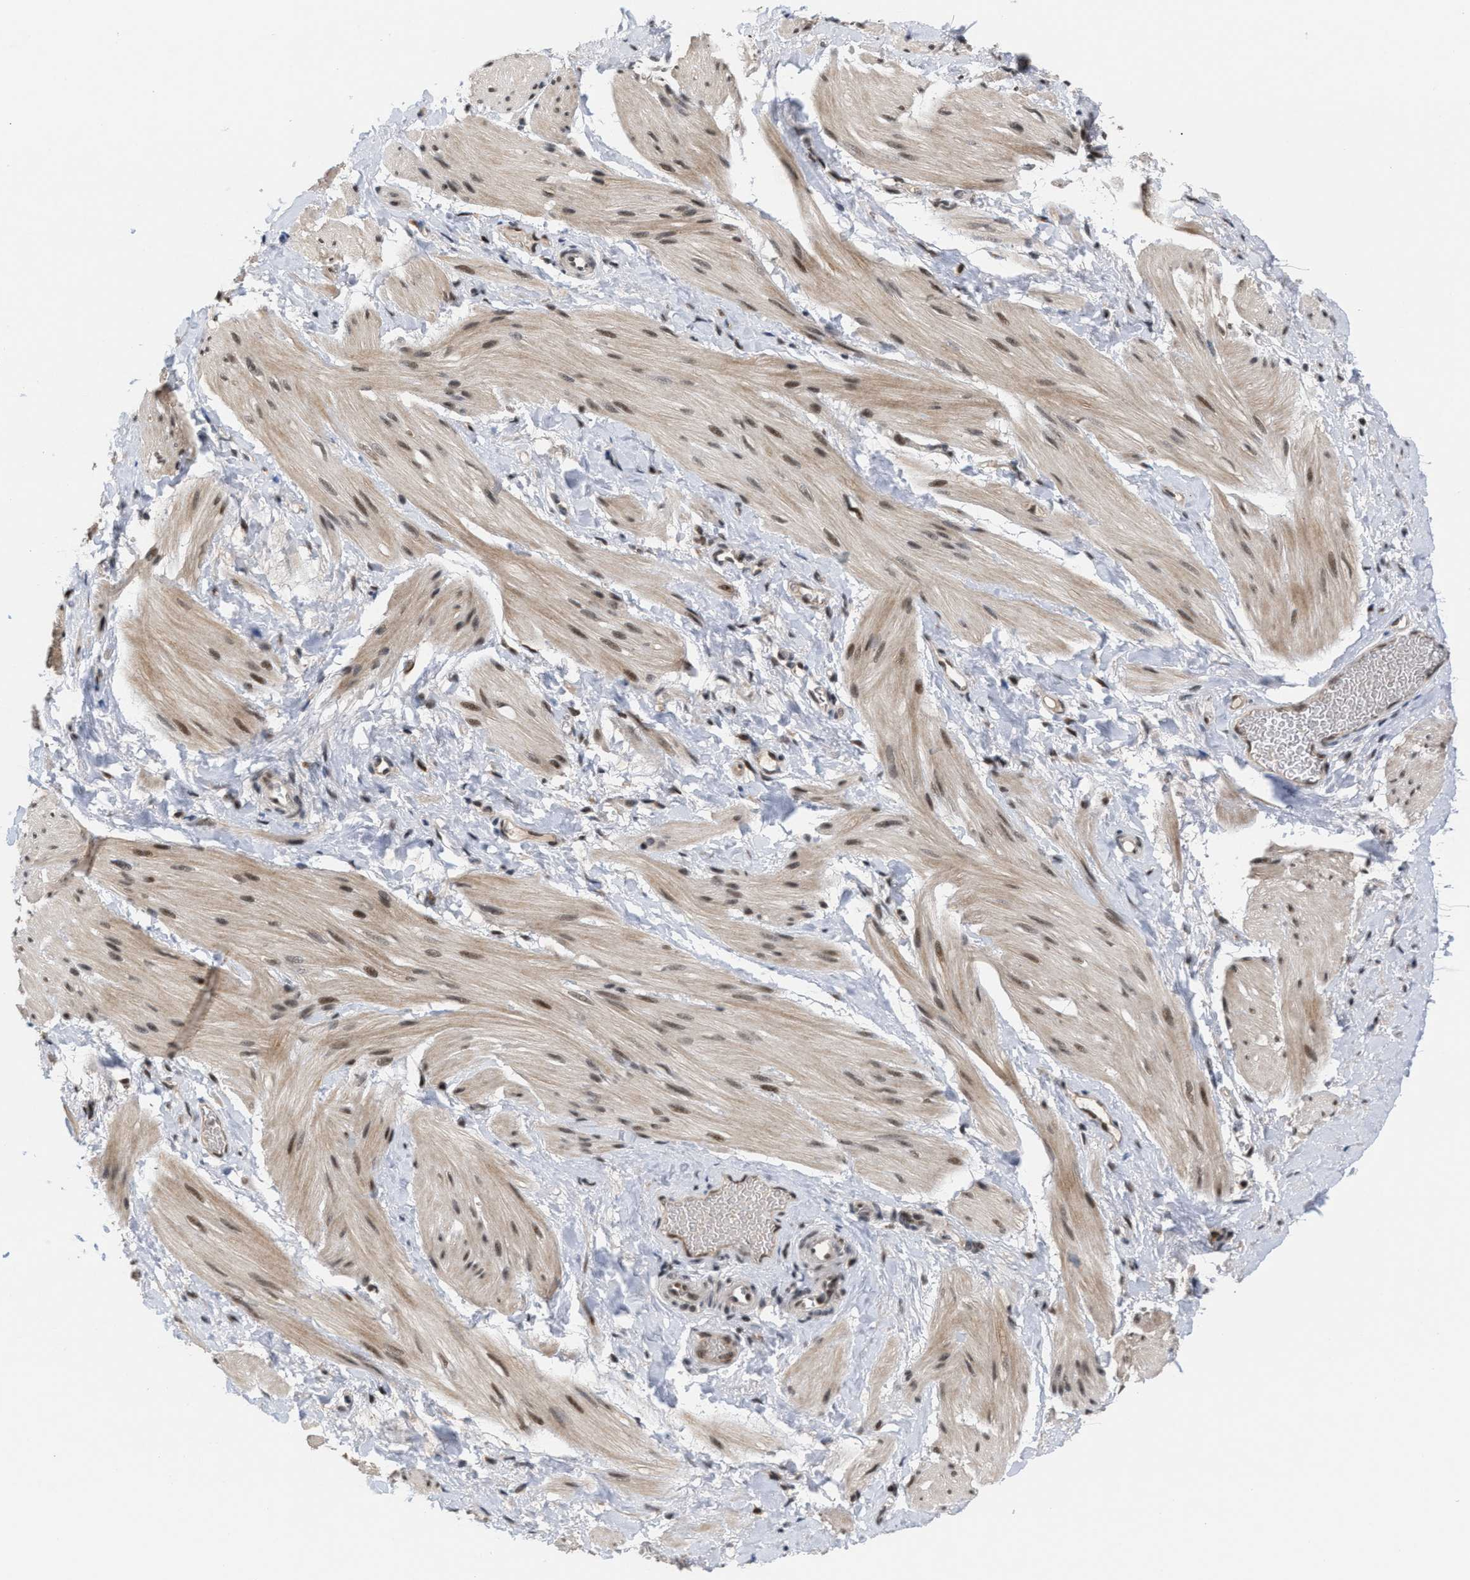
{"staining": {"intensity": "moderate", "quantity": ">75%", "location": "cytoplasmic/membranous,nuclear"}, "tissue": "smooth muscle", "cell_type": "Smooth muscle cells", "image_type": "normal", "snomed": [{"axis": "morphology", "description": "Normal tissue, NOS"}, {"axis": "topography", "description": "Smooth muscle"}], "caption": "Immunohistochemistry (IHC) photomicrograph of benign human smooth muscle stained for a protein (brown), which reveals medium levels of moderate cytoplasmic/membranous,nuclear expression in about >75% of smooth muscle cells.", "gene": "C9orf78", "patient": {"sex": "male", "age": 16}}